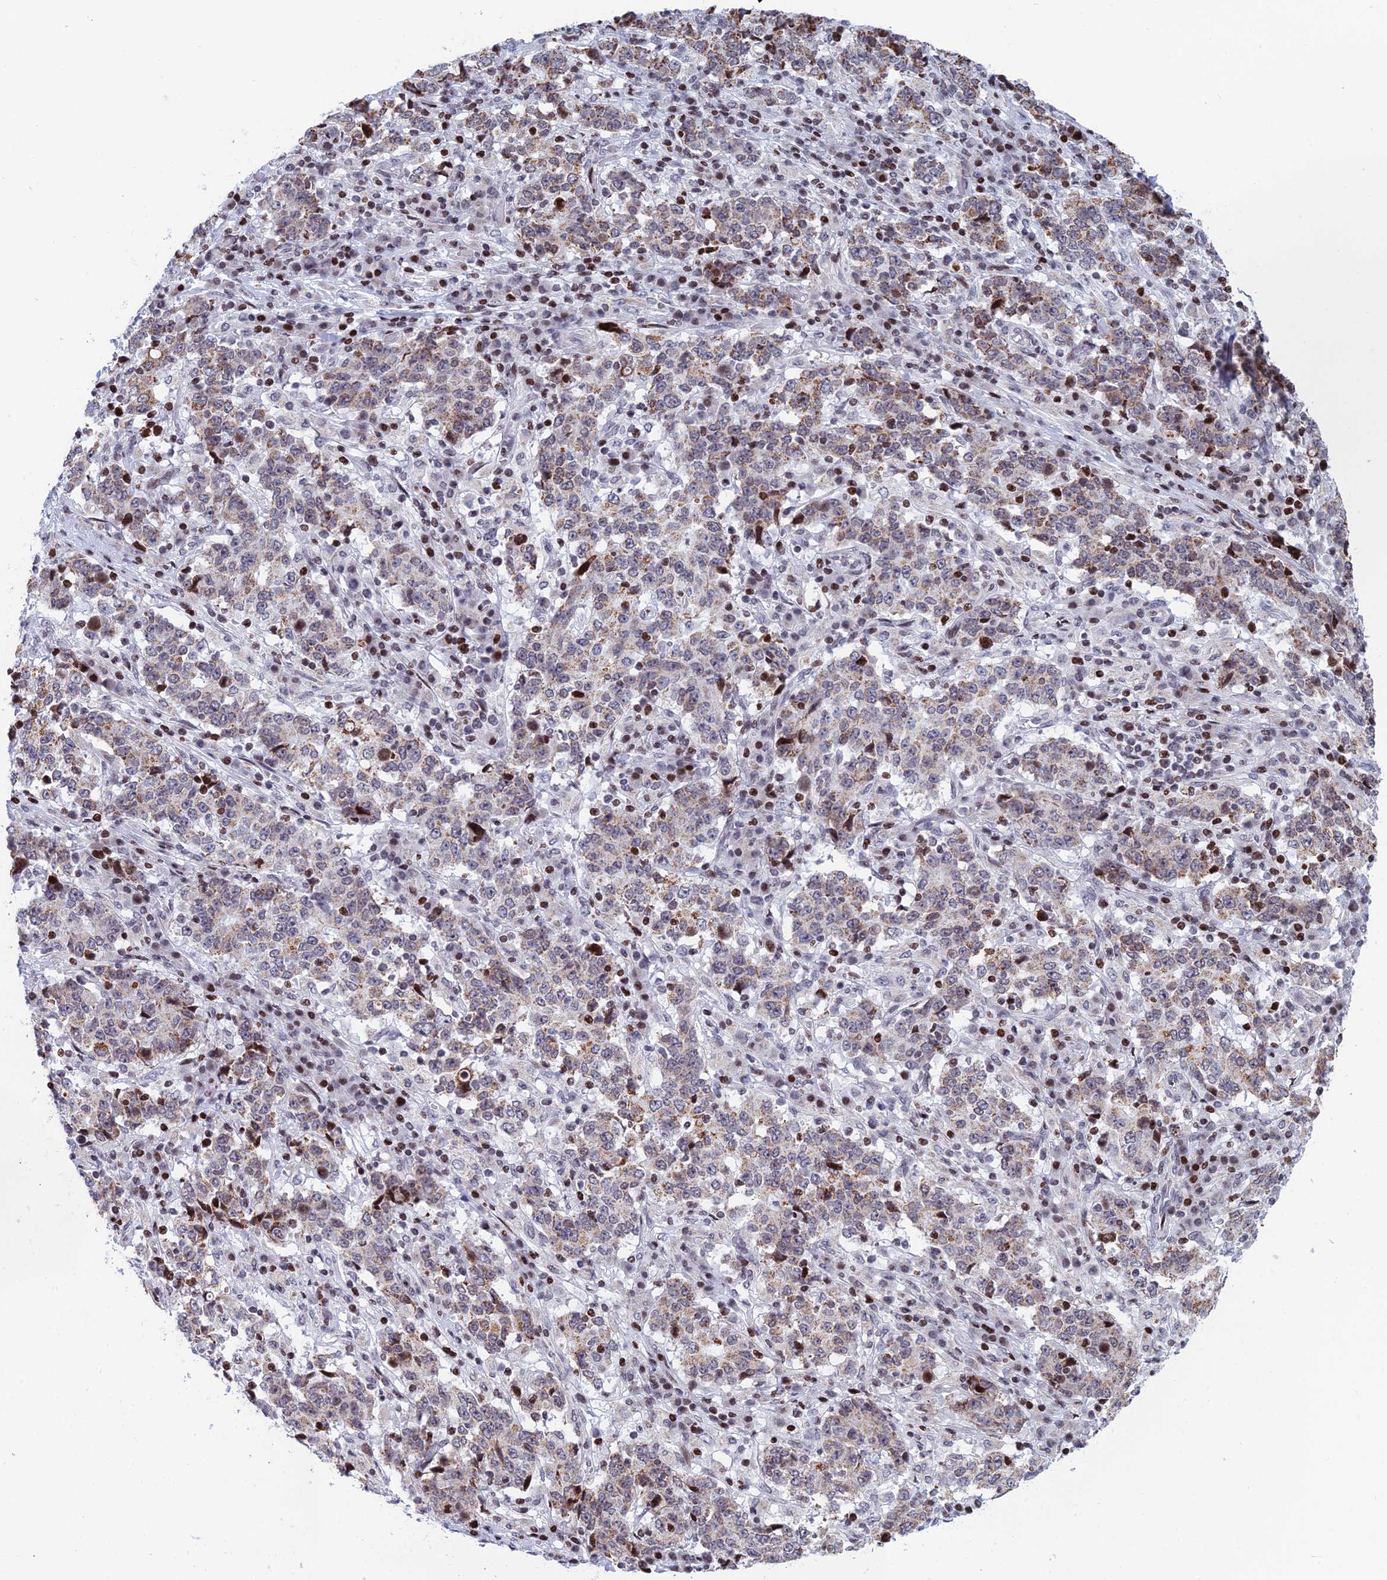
{"staining": {"intensity": "moderate", "quantity": ">75%", "location": "cytoplasmic/membranous"}, "tissue": "stomach cancer", "cell_type": "Tumor cells", "image_type": "cancer", "snomed": [{"axis": "morphology", "description": "Adenocarcinoma, NOS"}, {"axis": "topography", "description": "Stomach"}], "caption": "Stomach cancer (adenocarcinoma) was stained to show a protein in brown. There is medium levels of moderate cytoplasmic/membranous expression in about >75% of tumor cells.", "gene": "AFF3", "patient": {"sex": "male", "age": 59}}